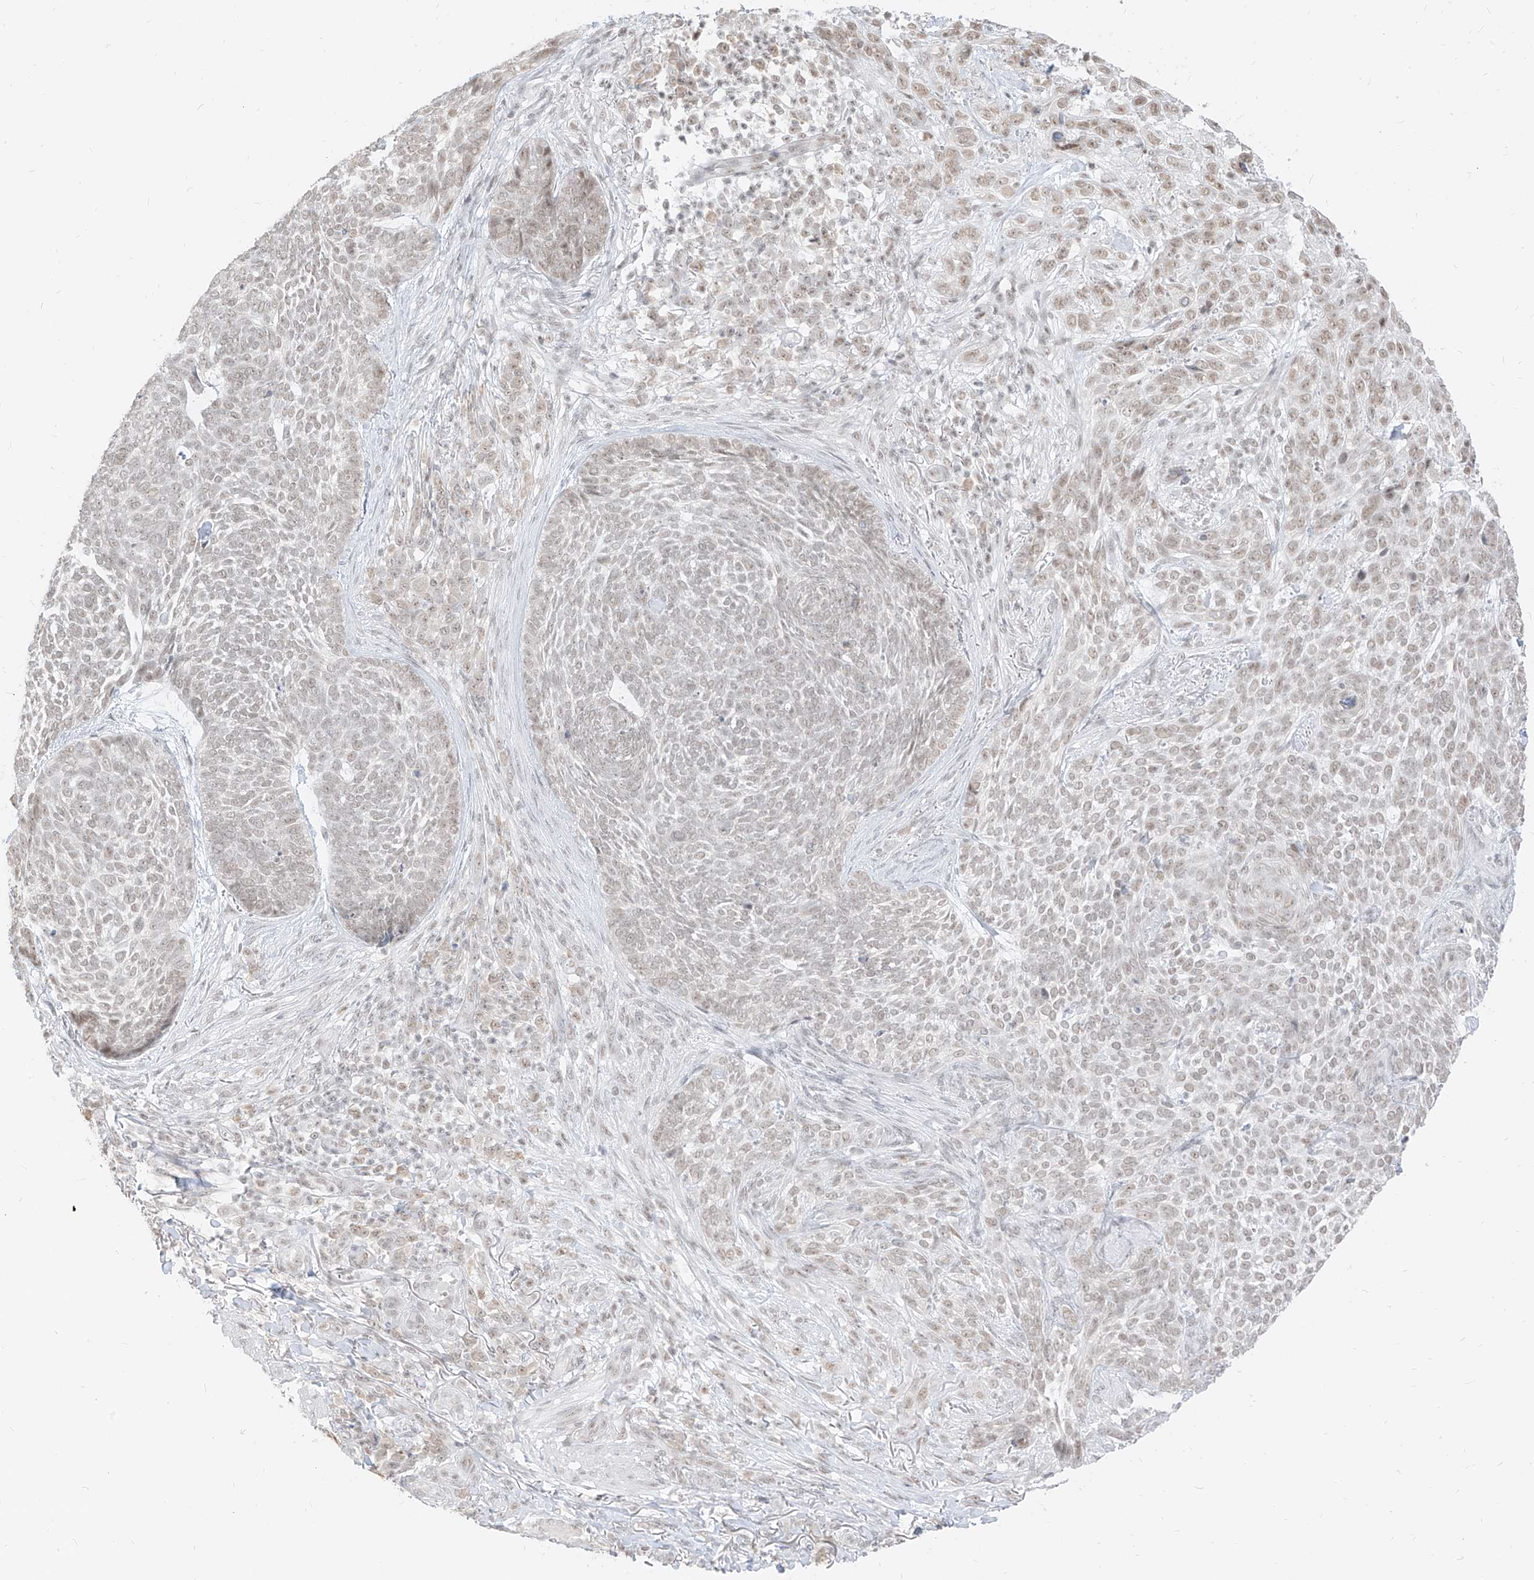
{"staining": {"intensity": "weak", "quantity": "25%-75%", "location": "nuclear"}, "tissue": "skin cancer", "cell_type": "Tumor cells", "image_type": "cancer", "snomed": [{"axis": "morphology", "description": "Basal cell carcinoma"}, {"axis": "topography", "description": "Skin"}], "caption": "Human basal cell carcinoma (skin) stained with a protein marker exhibits weak staining in tumor cells.", "gene": "SUPT5H", "patient": {"sex": "female", "age": 64}}